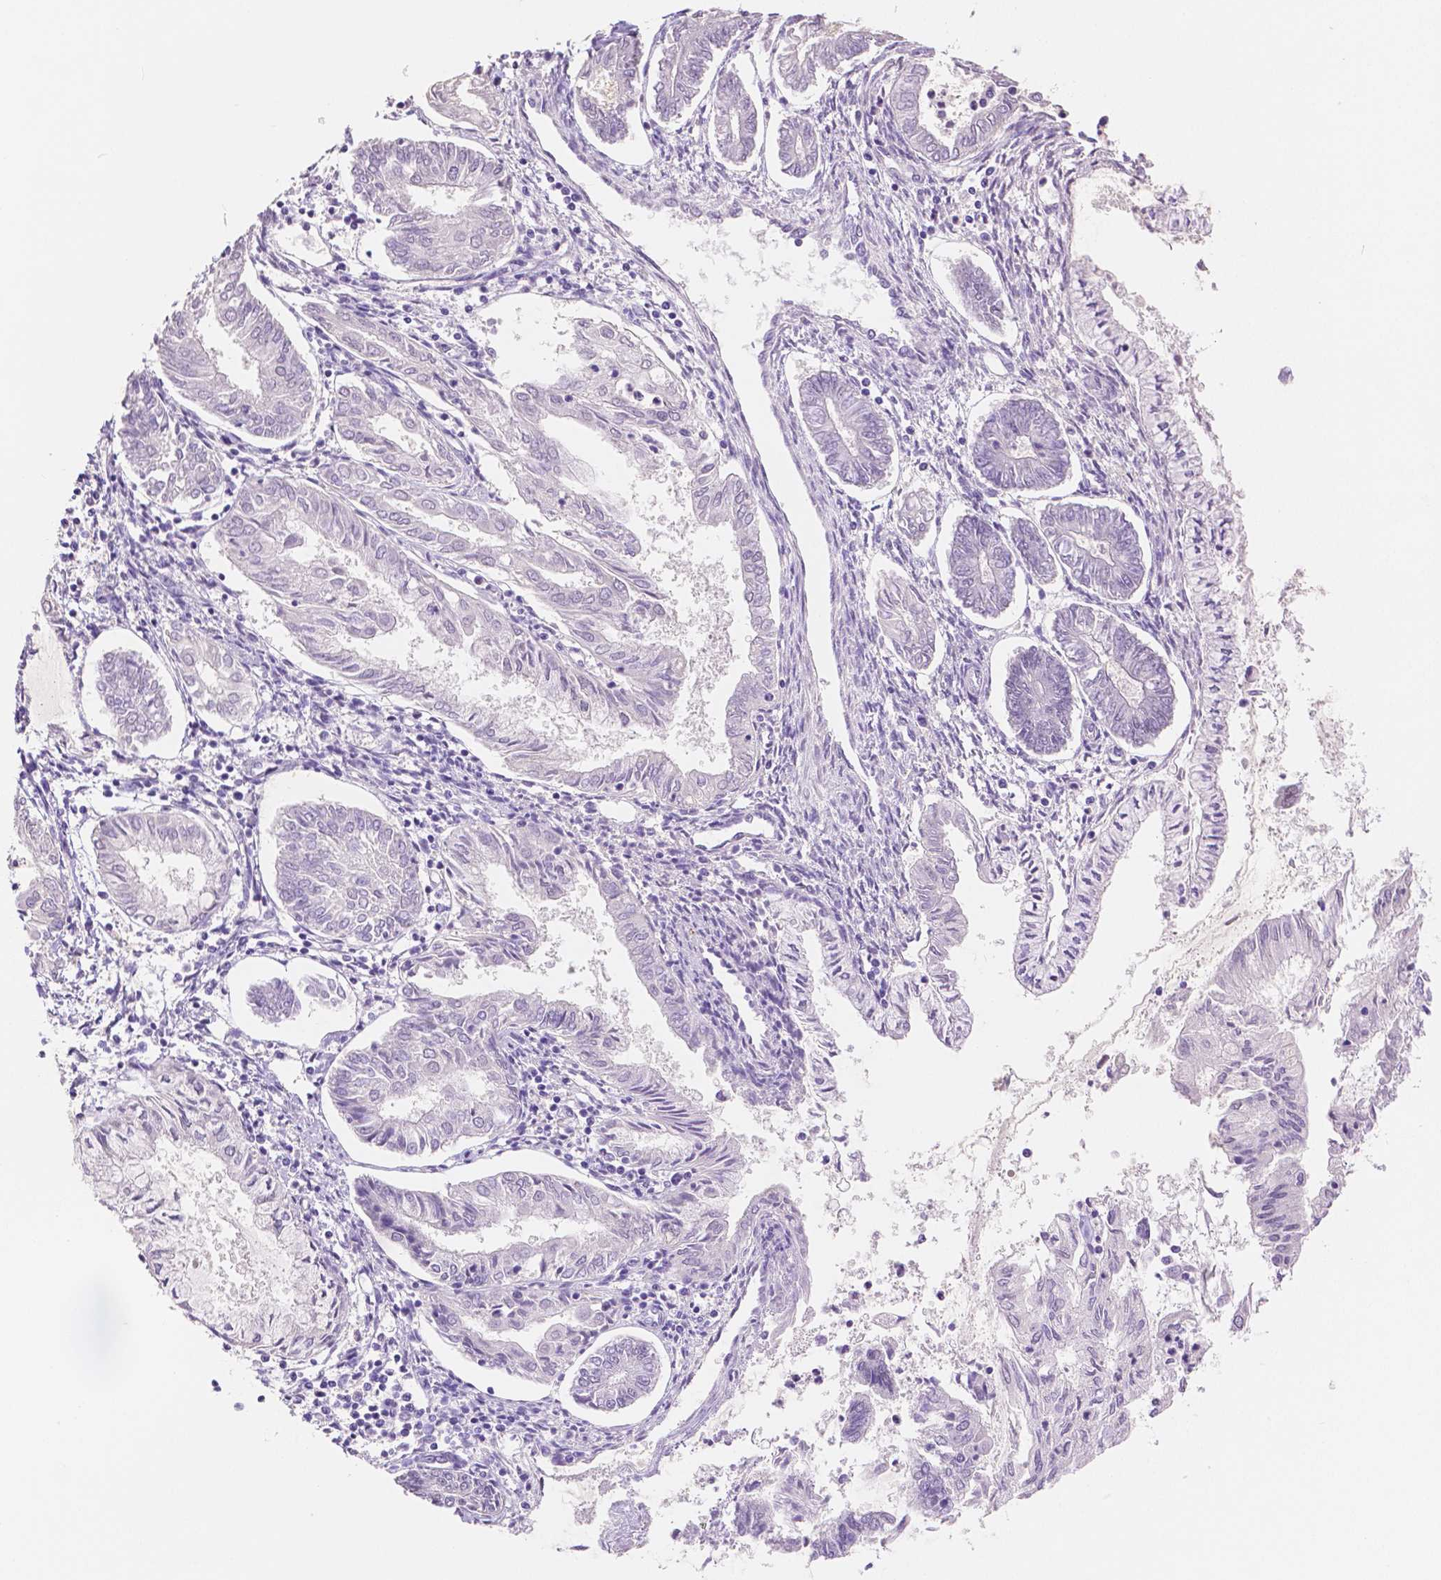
{"staining": {"intensity": "negative", "quantity": "none", "location": "none"}, "tissue": "endometrial cancer", "cell_type": "Tumor cells", "image_type": "cancer", "snomed": [{"axis": "morphology", "description": "Adenocarcinoma, NOS"}, {"axis": "topography", "description": "Endometrium"}], "caption": "Endometrial adenocarcinoma stained for a protein using immunohistochemistry (IHC) exhibits no staining tumor cells.", "gene": "HNF1B", "patient": {"sex": "female", "age": 68}}